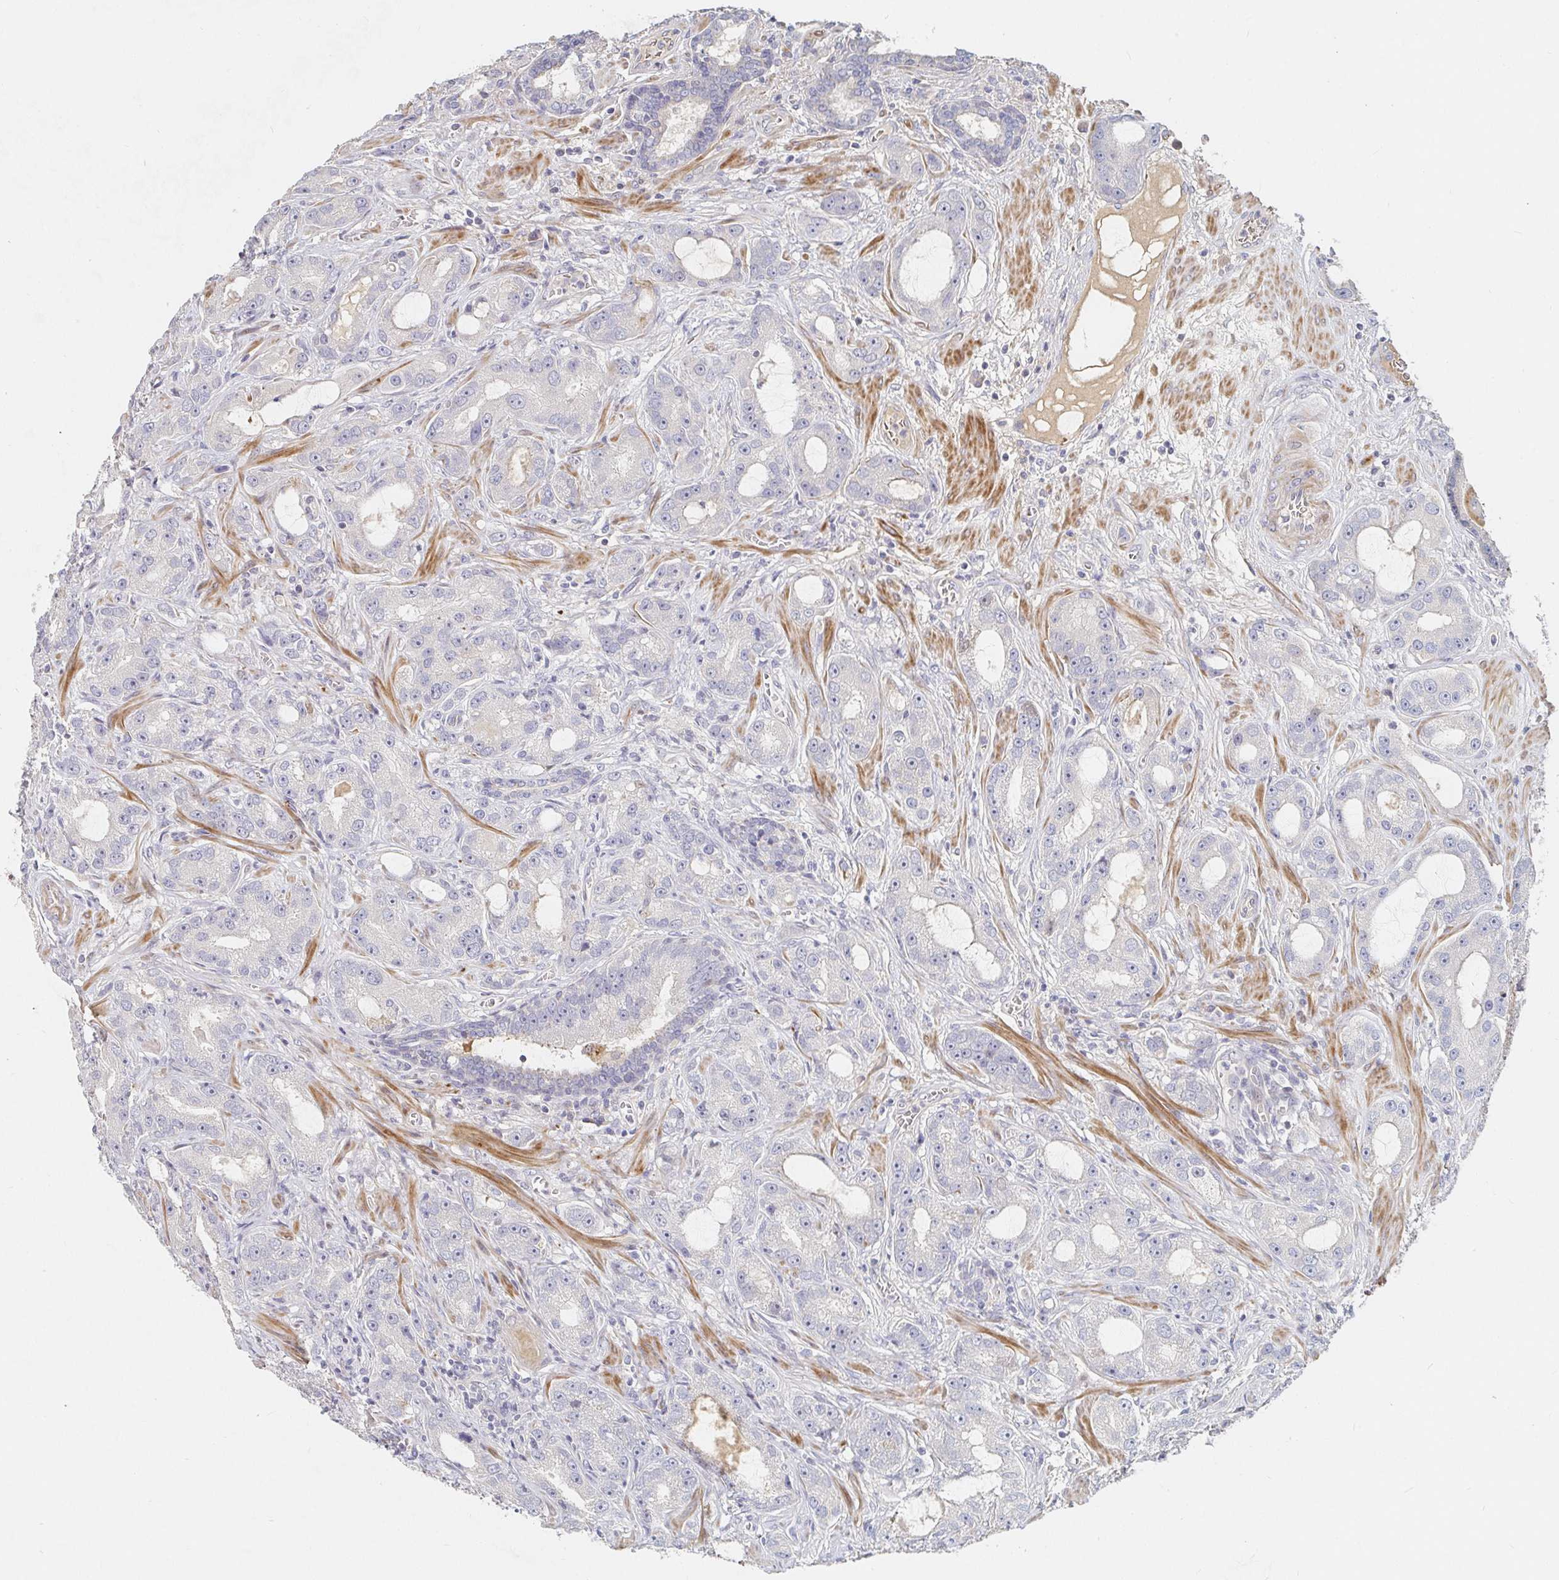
{"staining": {"intensity": "negative", "quantity": "none", "location": "none"}, "tissue": "prostate cancer", "cell_type": "Tumor cells", "image_type": "cancer", "snomed": [{"axis": "morphology", "description": "Adenocarcinoma, High grade"}, {"axis": "topography", "description": "Prostate"}], "caption": "Immunohistochemistry histopathology image of neoplastic tissue: high-grade adenocarcinoma (prostate) stained with DAB (3,3'-diaminobenzidine) shows no significant protein expression in tumor cells.", "gene": "NME9", "patient": {"sex": "male", "age": 65}}